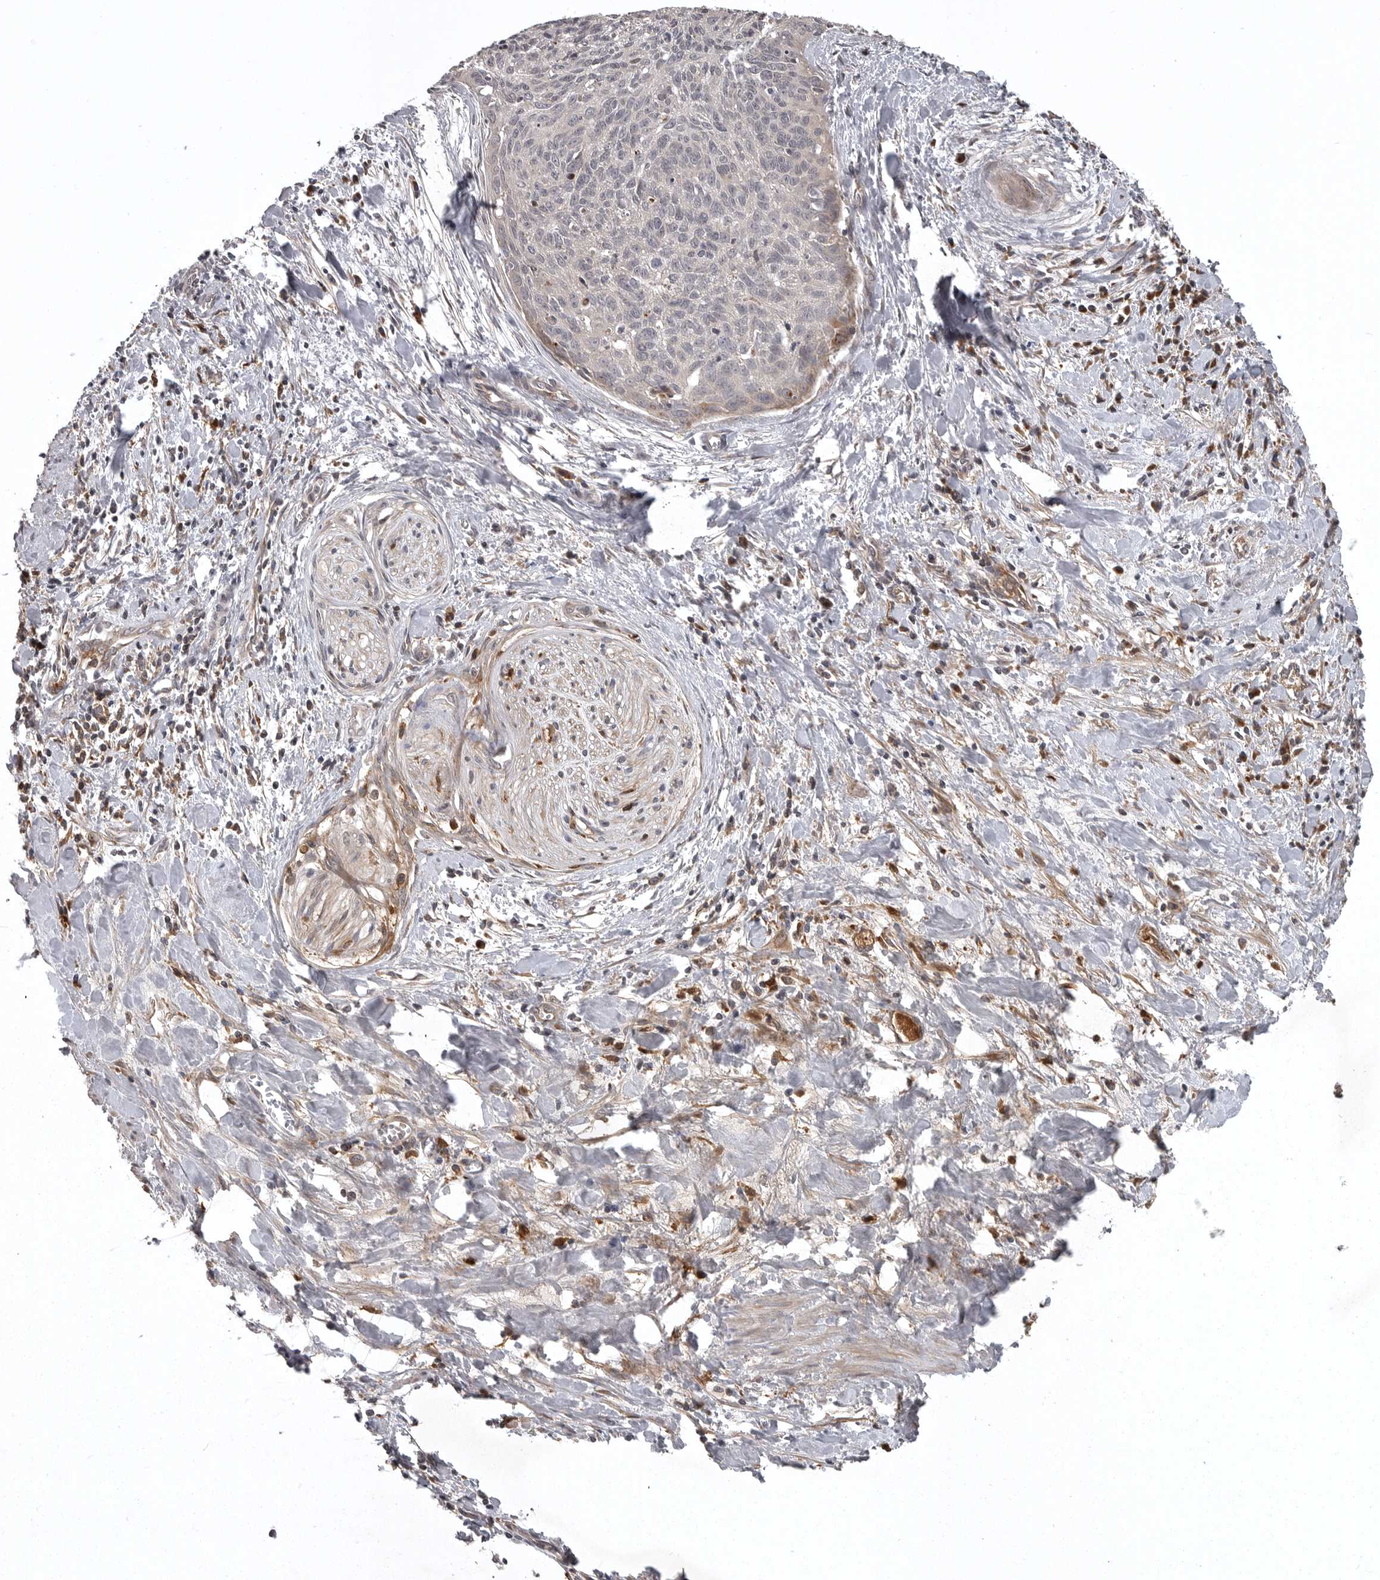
{"staining": {"intensity": "negative", "quantity": "none", "location": "none"}, "tissue": "cervical cancer", "cell_type": "Tumor cells", "image_type": "cancer", "snomed": [{"axis": "morphology", "description": "Squamous cell carcinoma, NOS"}, {"axis": "topography", "description": "Cervix"}], "caption": "The immunohistochemistry histopathology image has no significant expression in tumor cells of cervical cancer tissue.", "gene": "GPR31", "patient": {"sex": "female", "age": 55}}